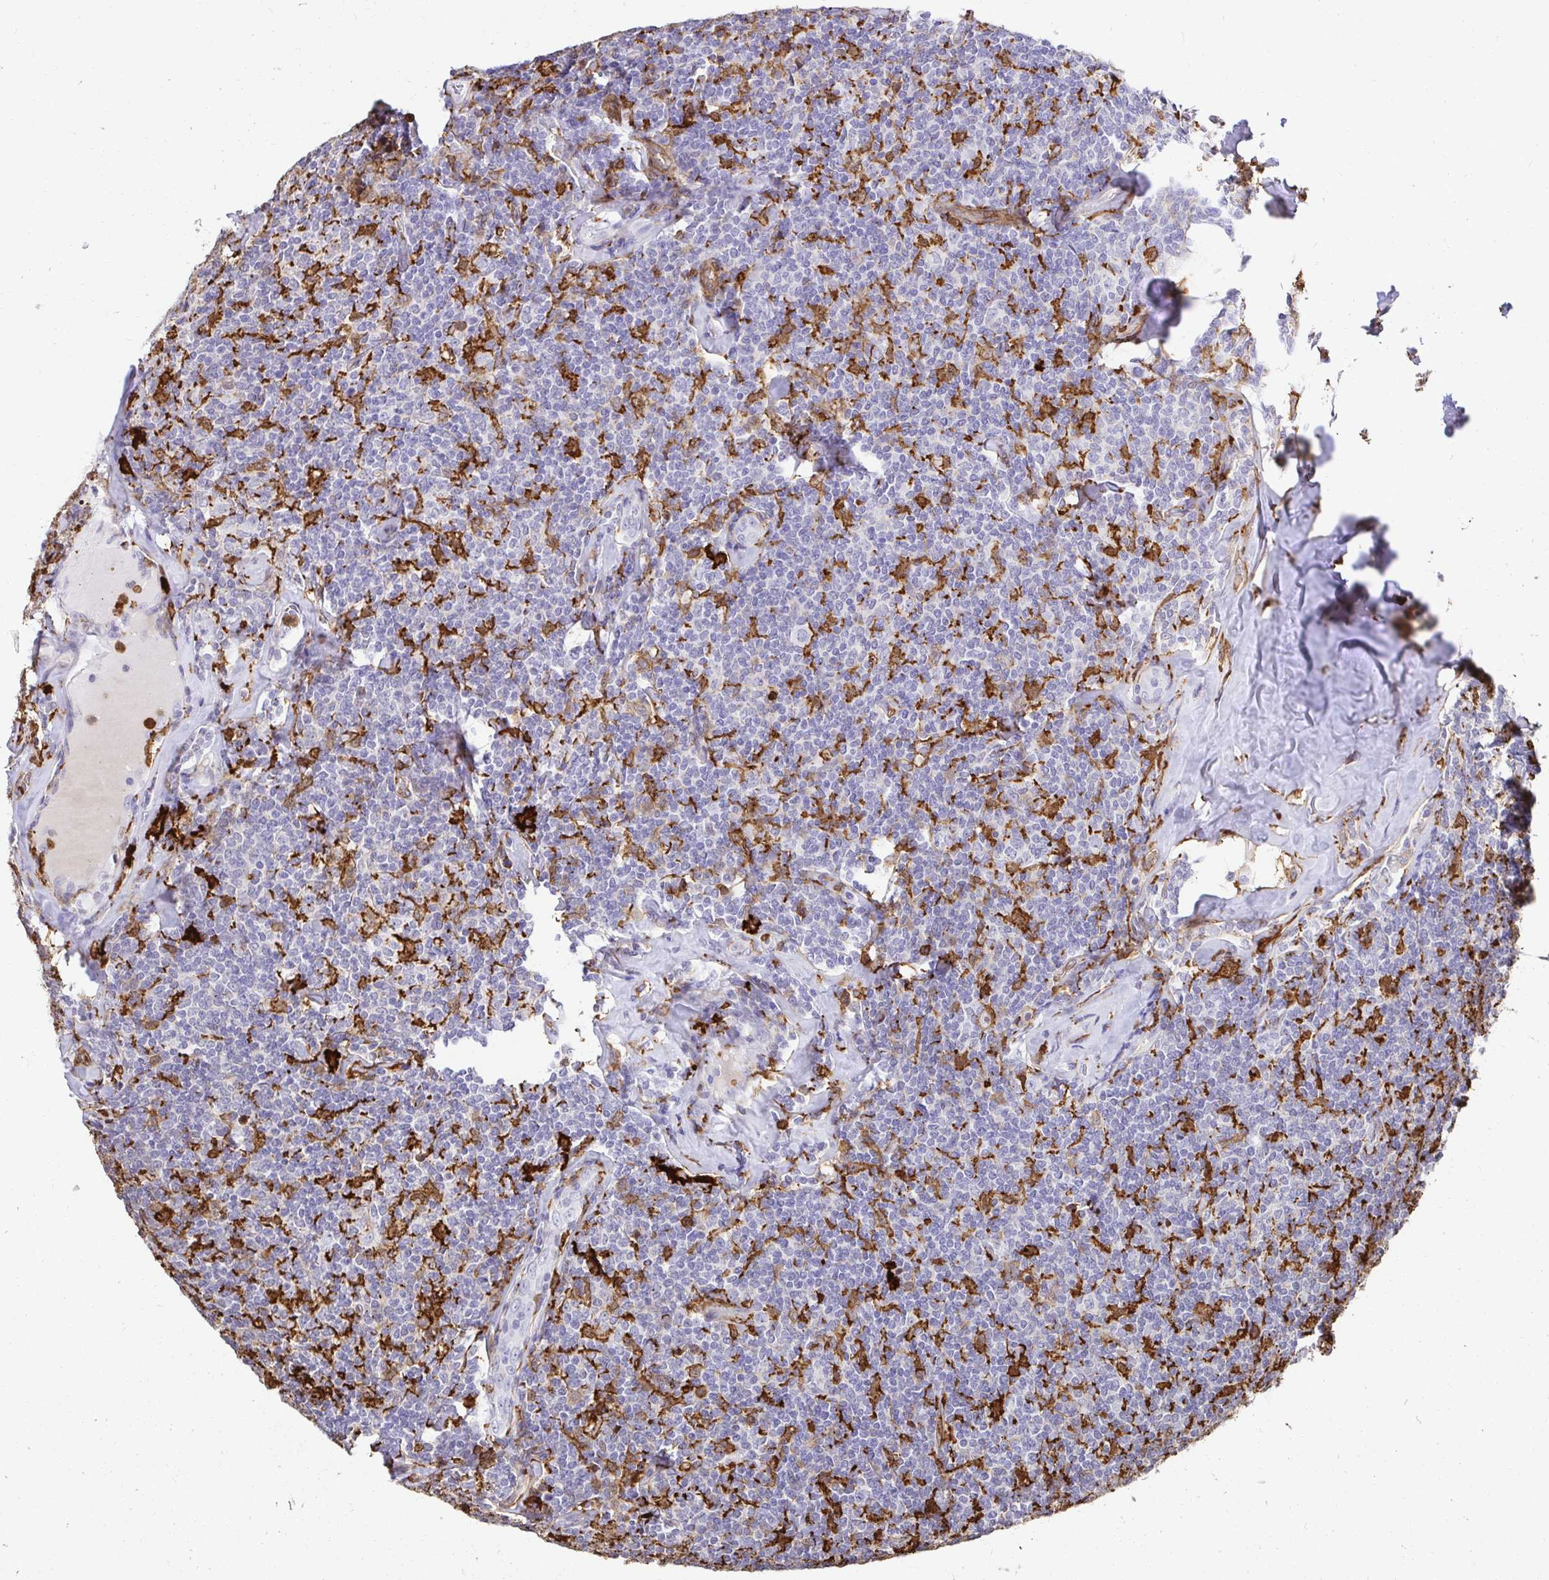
{"staining": {"intensity": "negative", "quantity": "none", "location": "none"}, "tissue": "lymphoma", "cell_type": "Tumor cells", "image_type": "cancer", "snomed": [{"axis": "morphology", "description": "Malignant lymphoma, non-Hodgkin's type, Low grade"}, {"axis": "topography", "description": "Lymph node"}], "caption": "Tumor cells show no significant protein expression in lymphoma.", "gene": "GSN", "patient": {"sex": "female", "age": 56}}